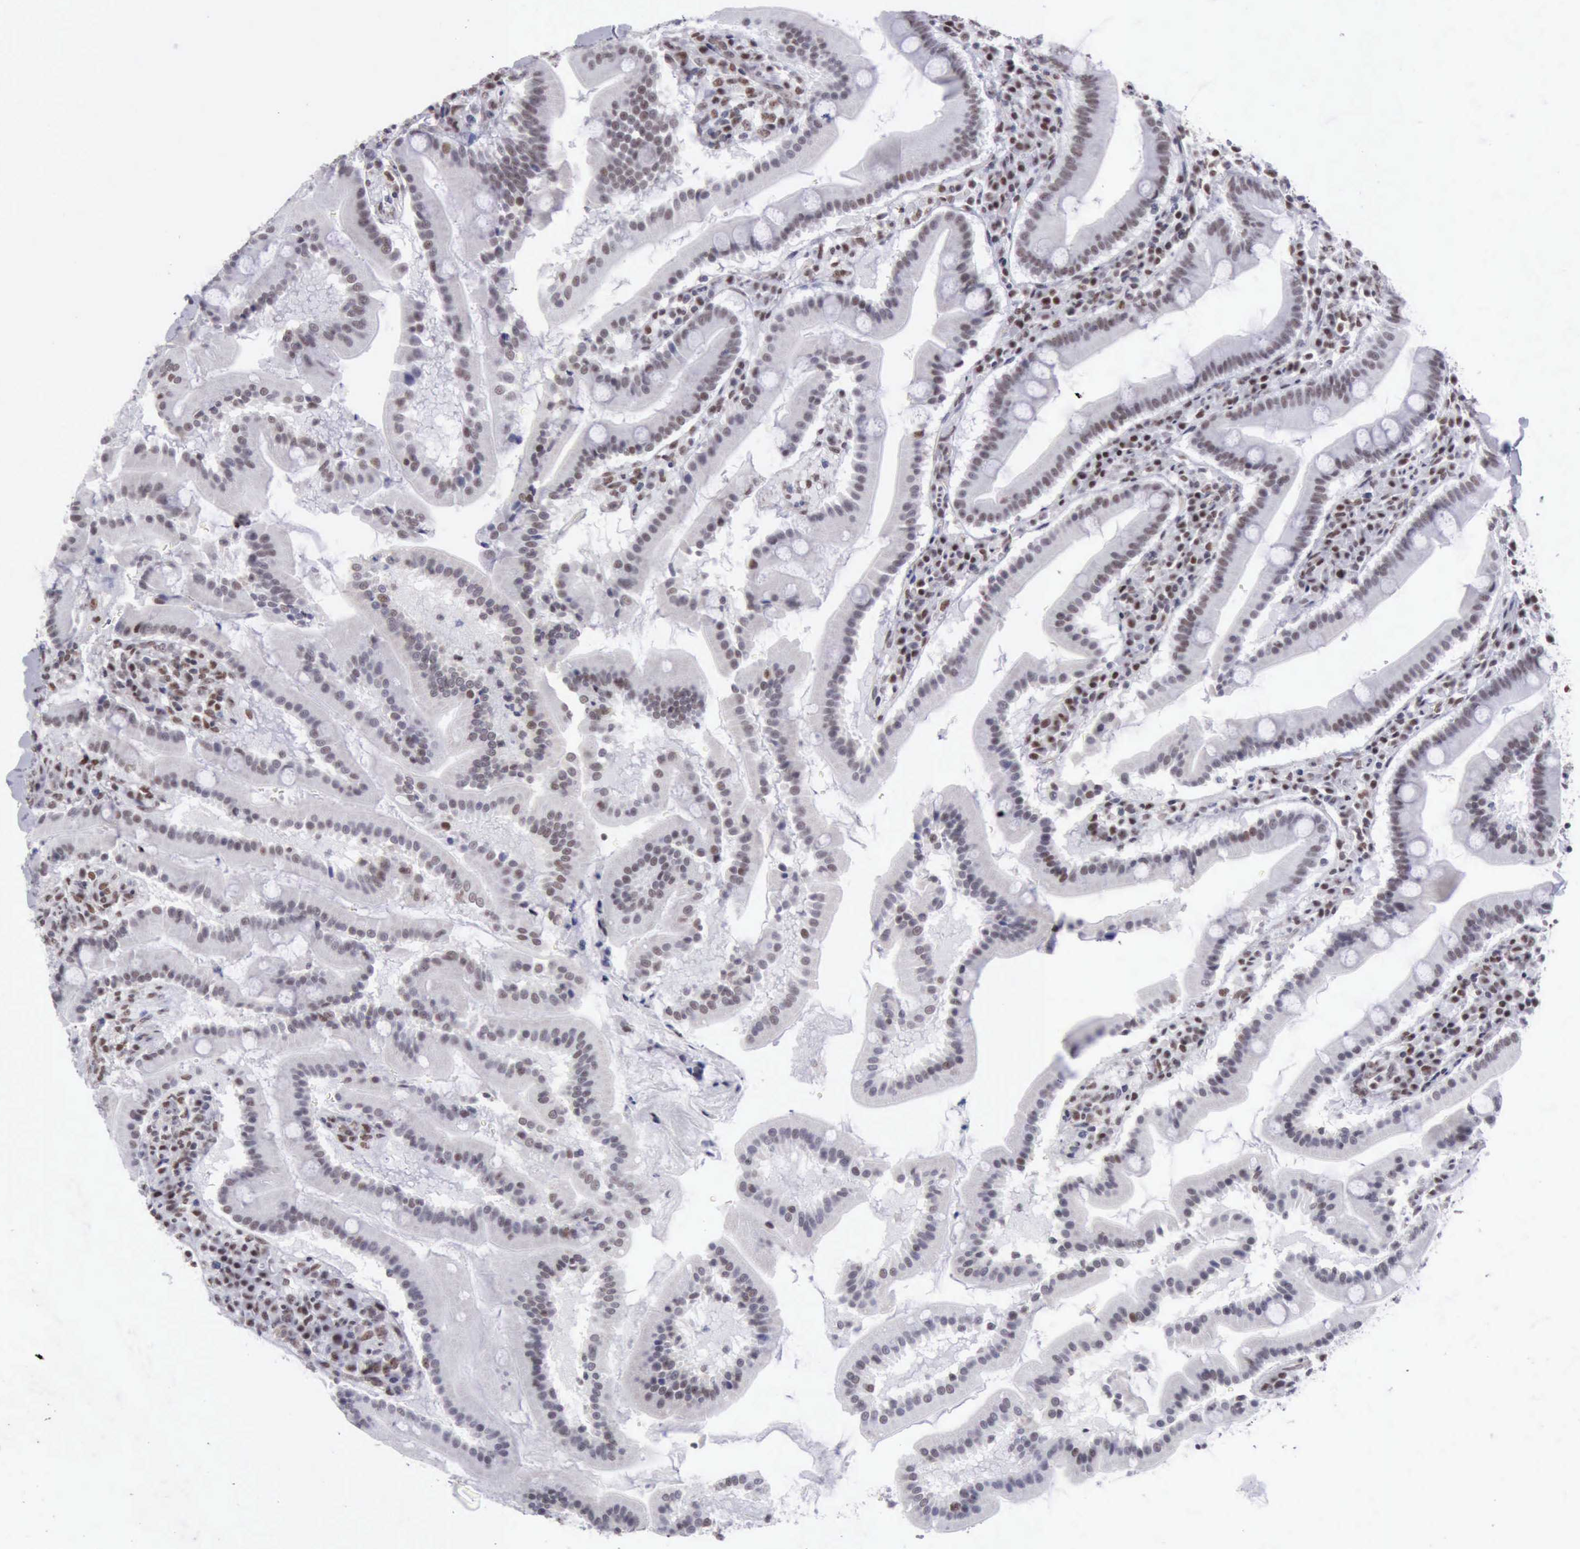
{"staining": {"intensity": "weak", "quantity": "<25%", "location": "nuclear"}, "tissue": "duodenum", "cell_type": "Glandular cells", "image_type": "normal", "snomed": [{"axis": "morphology", "description": "Normal tissue, NOS"}, {"axis": "topography", "description": "Duodenum"}], "caption": "Immunohistochemistry of normal human duodenum demonstrates no positivity in glandular cells. (Brightfield microscopy of DAB (3,3'-diaminobenzidine) IHC at high magnification).", "gene": "ERCC4", "patient": {"sex": "male", "age": 50}}